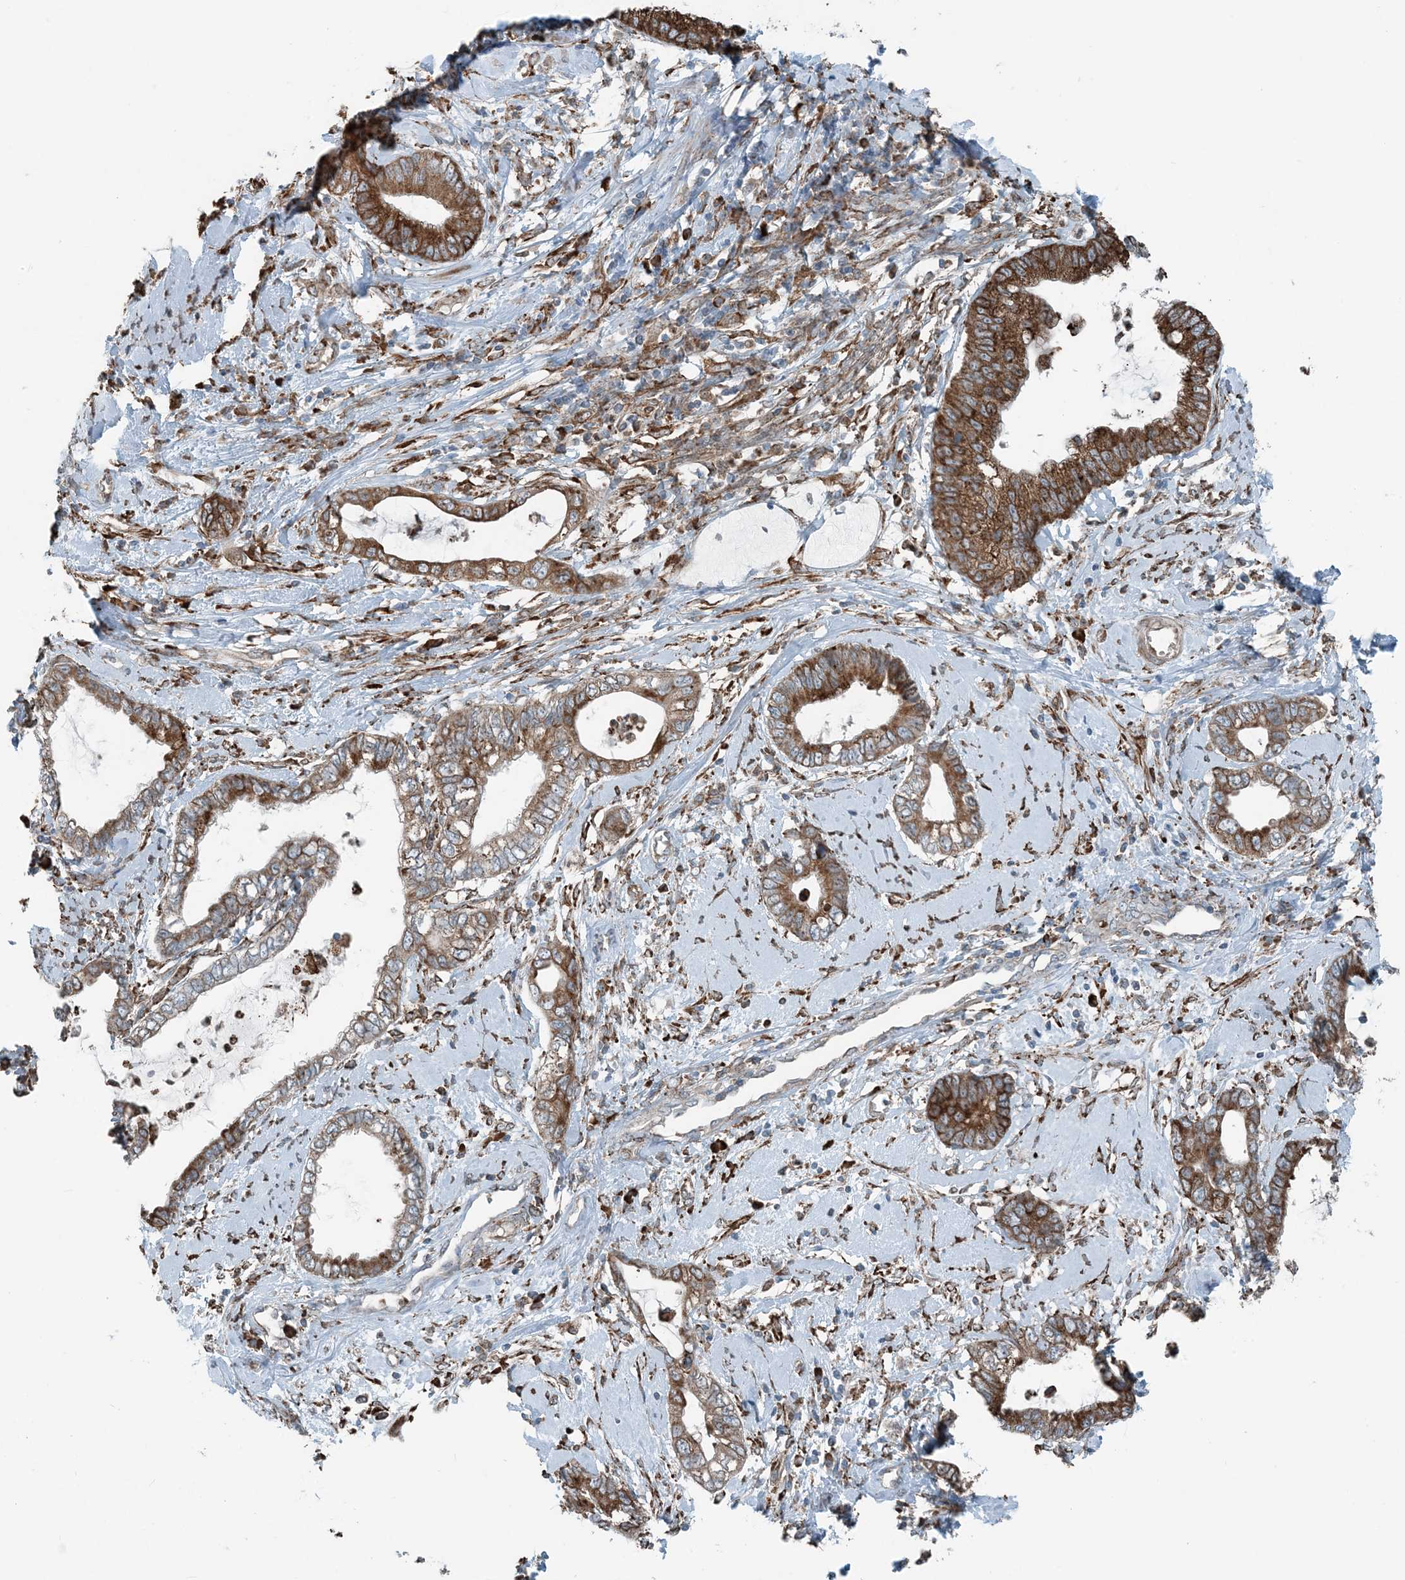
{"staining": {"intensity": "strong", "quantity": "25%-75%", "location": "cytoplasmic/membranous"}, "tissue": "cervical cancer", "cell_type": "Tumor cells", "image_type": "cancer", "snomed": [{"axis": "morphology", "description": "Adenocarcinoma, NOS"}, {"axis": "topography", "description": "Cervix"}], "caption": "Immunohistochemical staining of cervical cancer exhibits high levels of strong cytoplasmic/membranous expression in about 25%-75% of tumor cells.", "gene": "CERKL", "patient": {"sex": "female", "age": 44}}